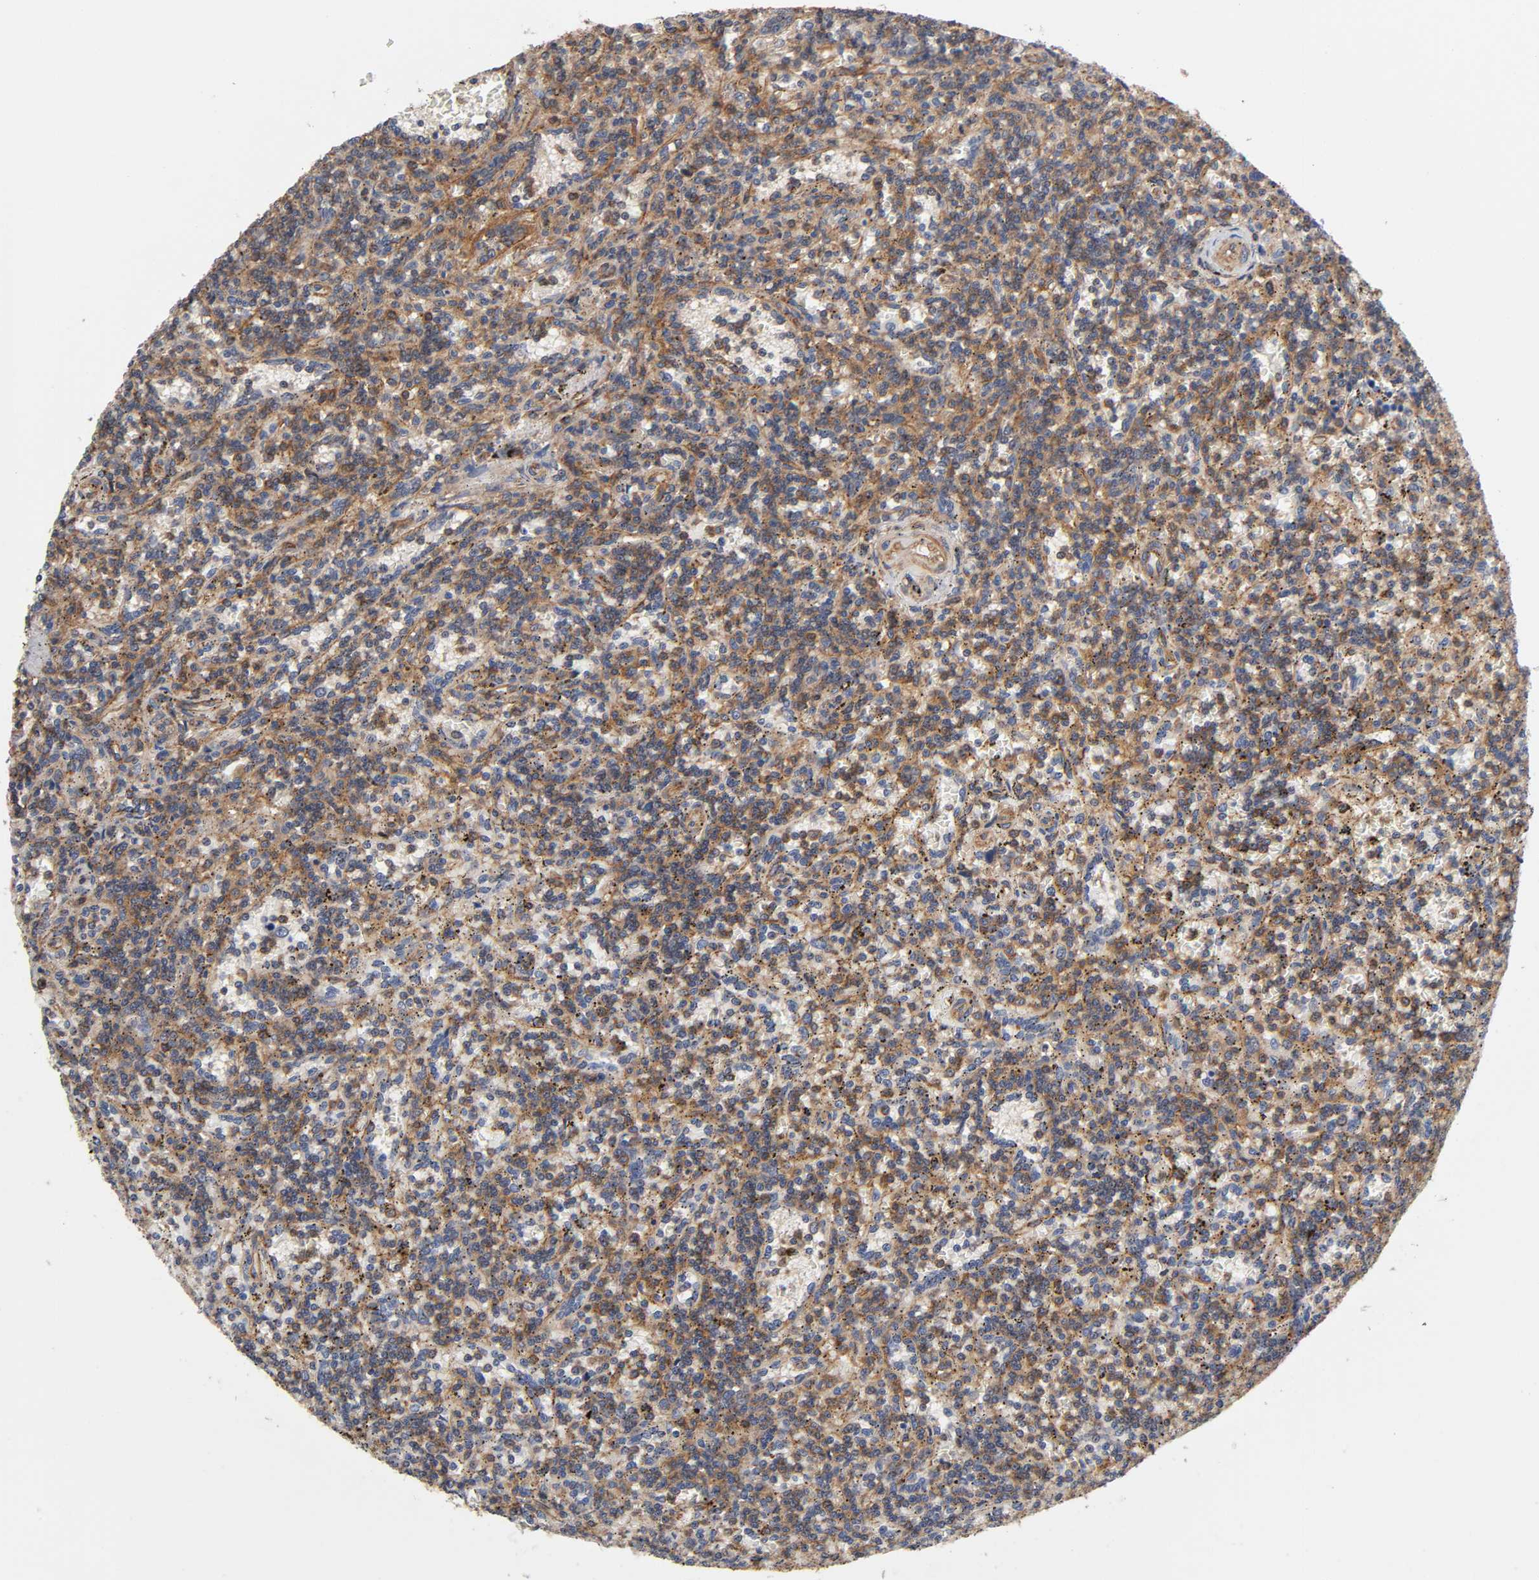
{"staining": {"intensity": "moderate", "quantity": "25%-75%", "location": "cytoplasmic/membranous"}, "tissue": "lymphoma", "cell_type": "Tumor cells", "image_type": "cancer", "snomed": [{"axis": "morphology", "description": "Malignant lymphoma, non-Hodgkin's type, Low grade"}, {"axis": "topography", "description": "Spleen"}], "caption": "Protein staining exhibits moderate cytoplasmic/membranous expression in about 25%-75% of tumor cells in lymphoma. Immunohistochemistry (ihc) stains the protein in brown and the nuclei are stained blue.", "gene": "LAMTOR2", "patient": {"sex": "male", "age": 73}}